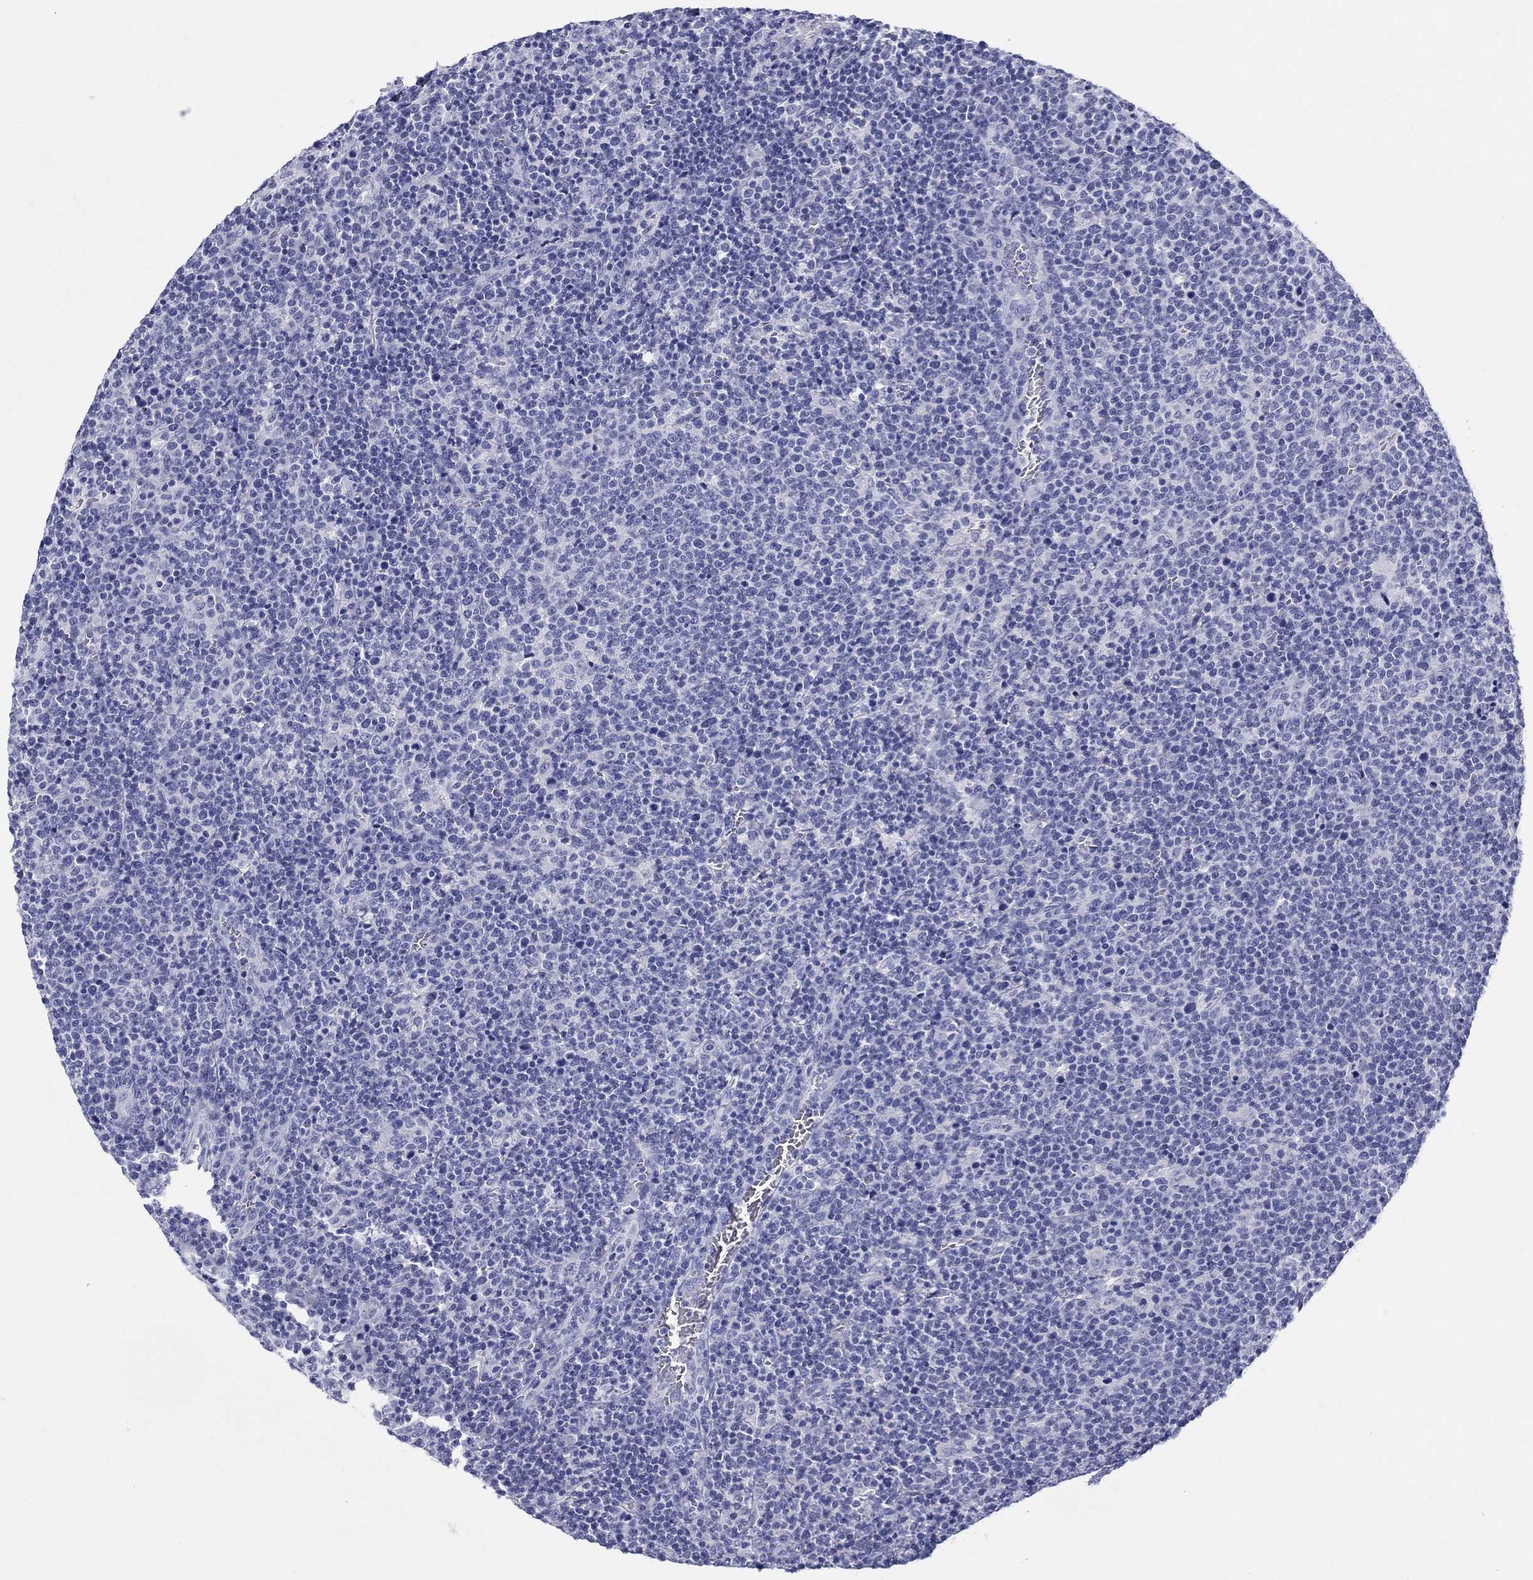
{"staining": {"intensity": "negative", "quantity": "none", "location": "none"}, "tissue": "lymphoma", "cell_type": "Tumor cells", "image_type": "cancer", "snomed": [{"axis": "morphology", "description": "Malignant lymphoma, non-Hodgkin's type, High grade"}, {"axis": "topography", "description": "Lymph node"}], "caption": "Immunohistochemistry photomicrograph of human high-grade malignant lymphoma, non-Hodgkin's type stained for a protein (brown), which exhibits no expression in tumor cells.", "gene": "LAMP5", "patient": {"sex": "male", "age": 61}}